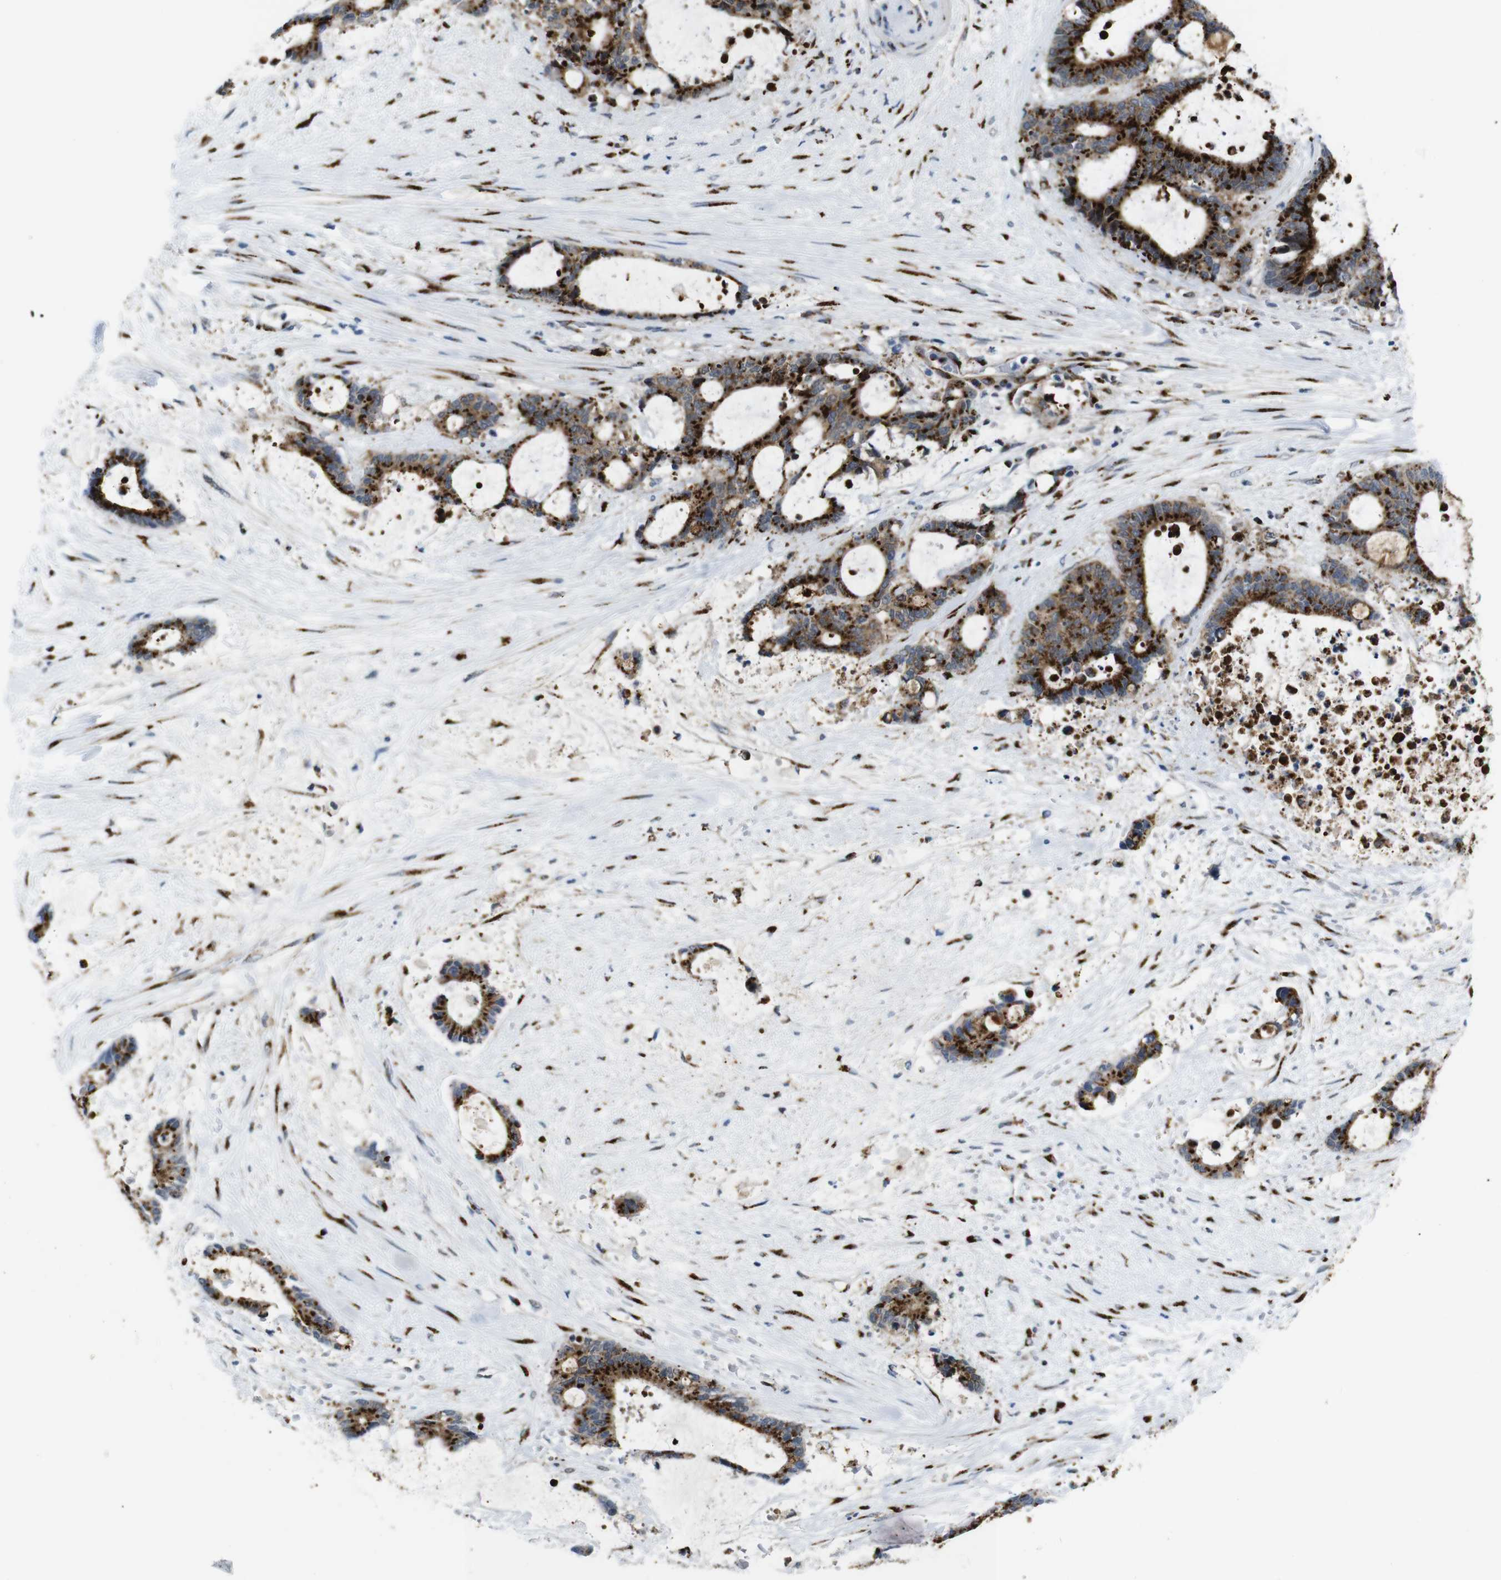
{"staining": {"intensity": "strong", "quantity": ">75%", "location": "cytoplasmic/membranous"}, "tissue": "liver cancer", "cell_type": "Tumor cells", "image_type": "cancer", "snomed": [{"axis": "morphology", "description": "Normal tissue, NOS"}, {"axis": "morphology", "description": "Cholangiocarcinoma"}, {"axis": "topography", "description": "Liver"}, {"axis": "topography", "description": "Peripheral nerve tissue"}], "caption": "Immunohistochemical staining of cholangiocarcinoma (liver) shows strong cytoplasmic/membranous protein positivity in approximately >75% of tumor cells. (Stains: DAB in brown, nuclei in blue, Microscopy: brightfield microscopy at high magnification).", "gene": "TGOLN2", "patient": {"sex": "female", "age": 73}}